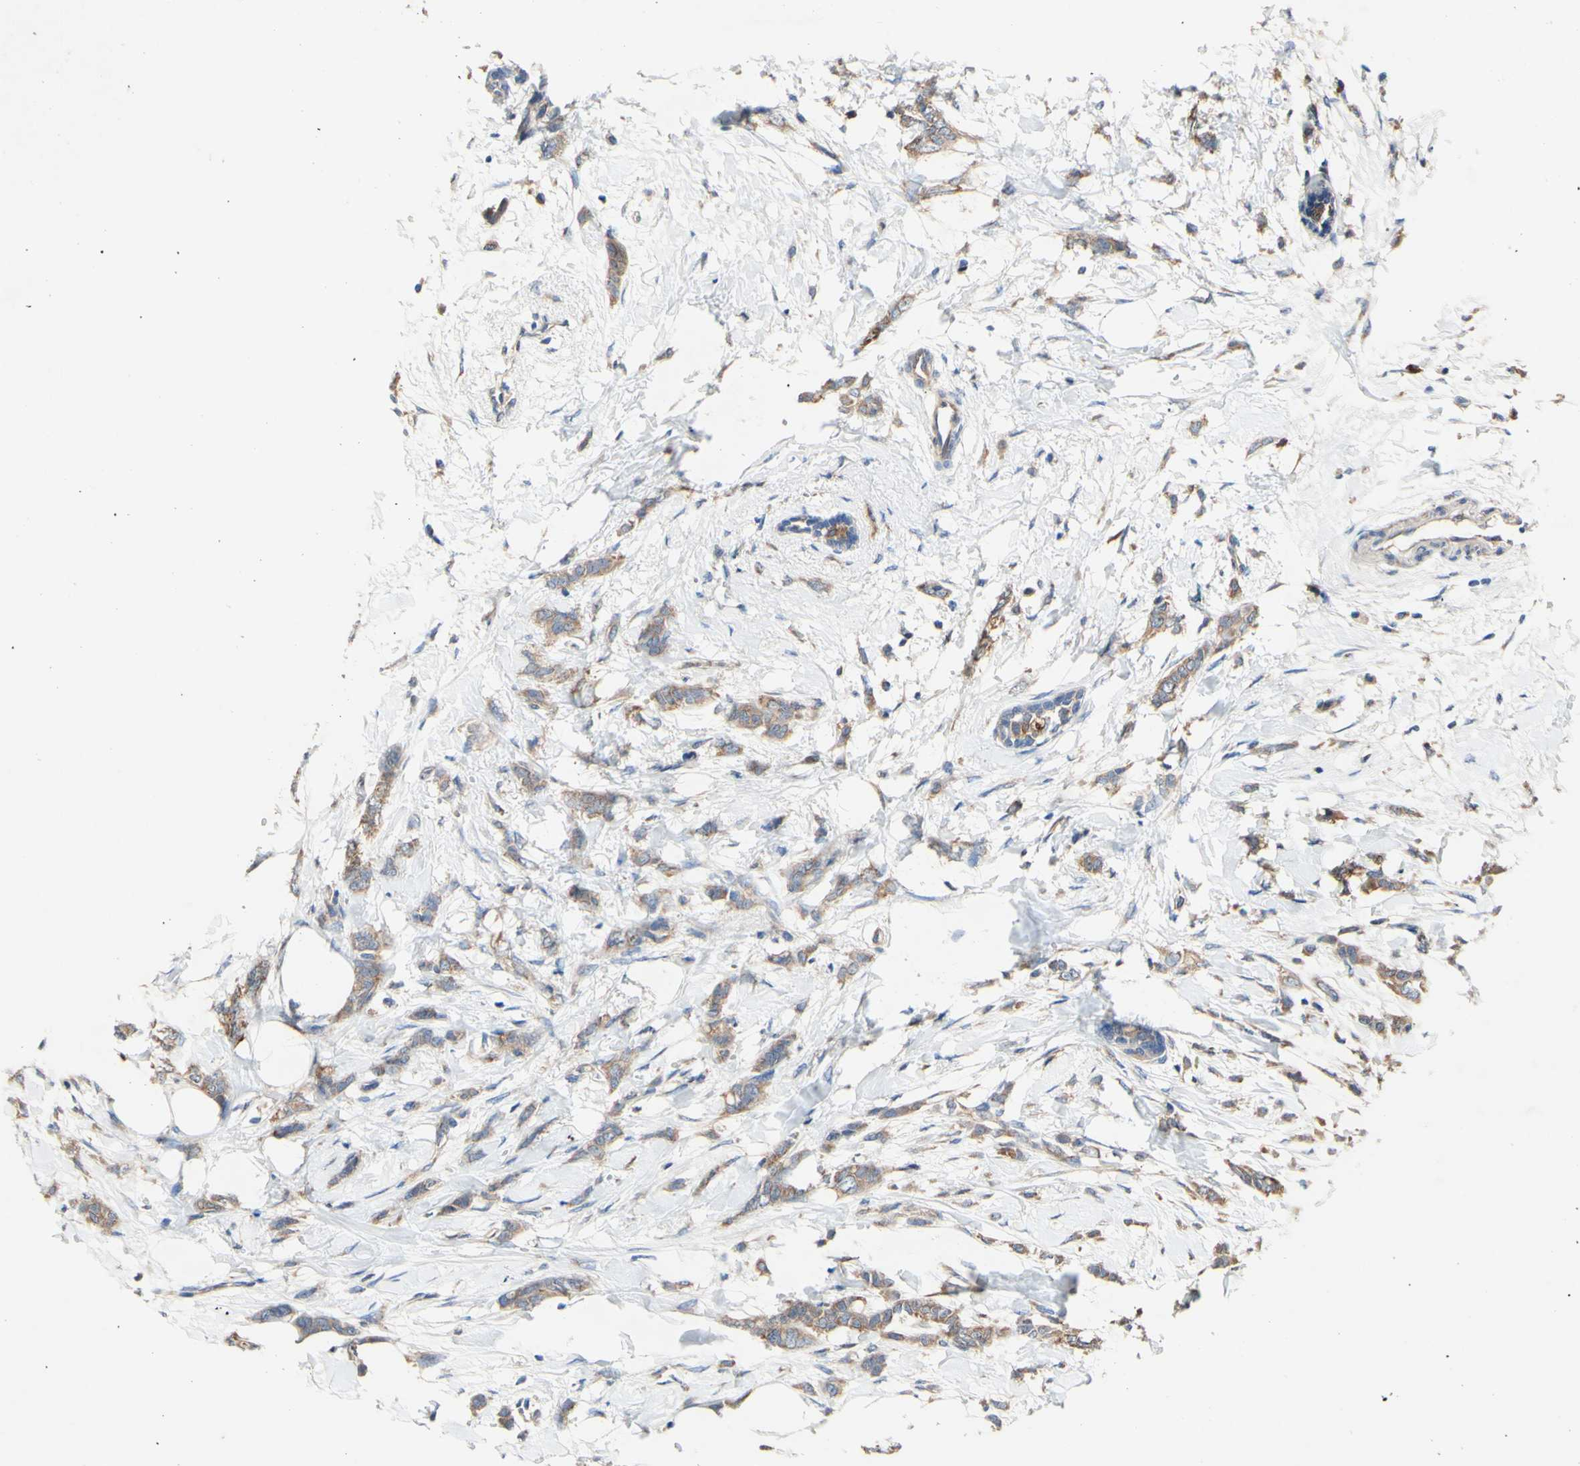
{"staining": {"intensity": "moderate", "quantity": ">75%", "location": "cytoplasmic/membranous"}, "tissue": "breast cancer", "cell_type": "Tumor cells", "image_type": "cancer", "snomed": [{"axis": "morphology", "description": "Lobular carcinoma, in situ"}, {"axis": "morphology", "description": "Lobular carcinoma"}, {"axis": "topography", "description": "Breast"}], "caption": "Protein expression by immunohistochemistry exhibits moderate cytoplasmic/membranous expression in approximately >75% of tumor cells in breast lobular carcinoma.", "gene": "PDGFB", "patient": {"sex": "female", "age": 41}}